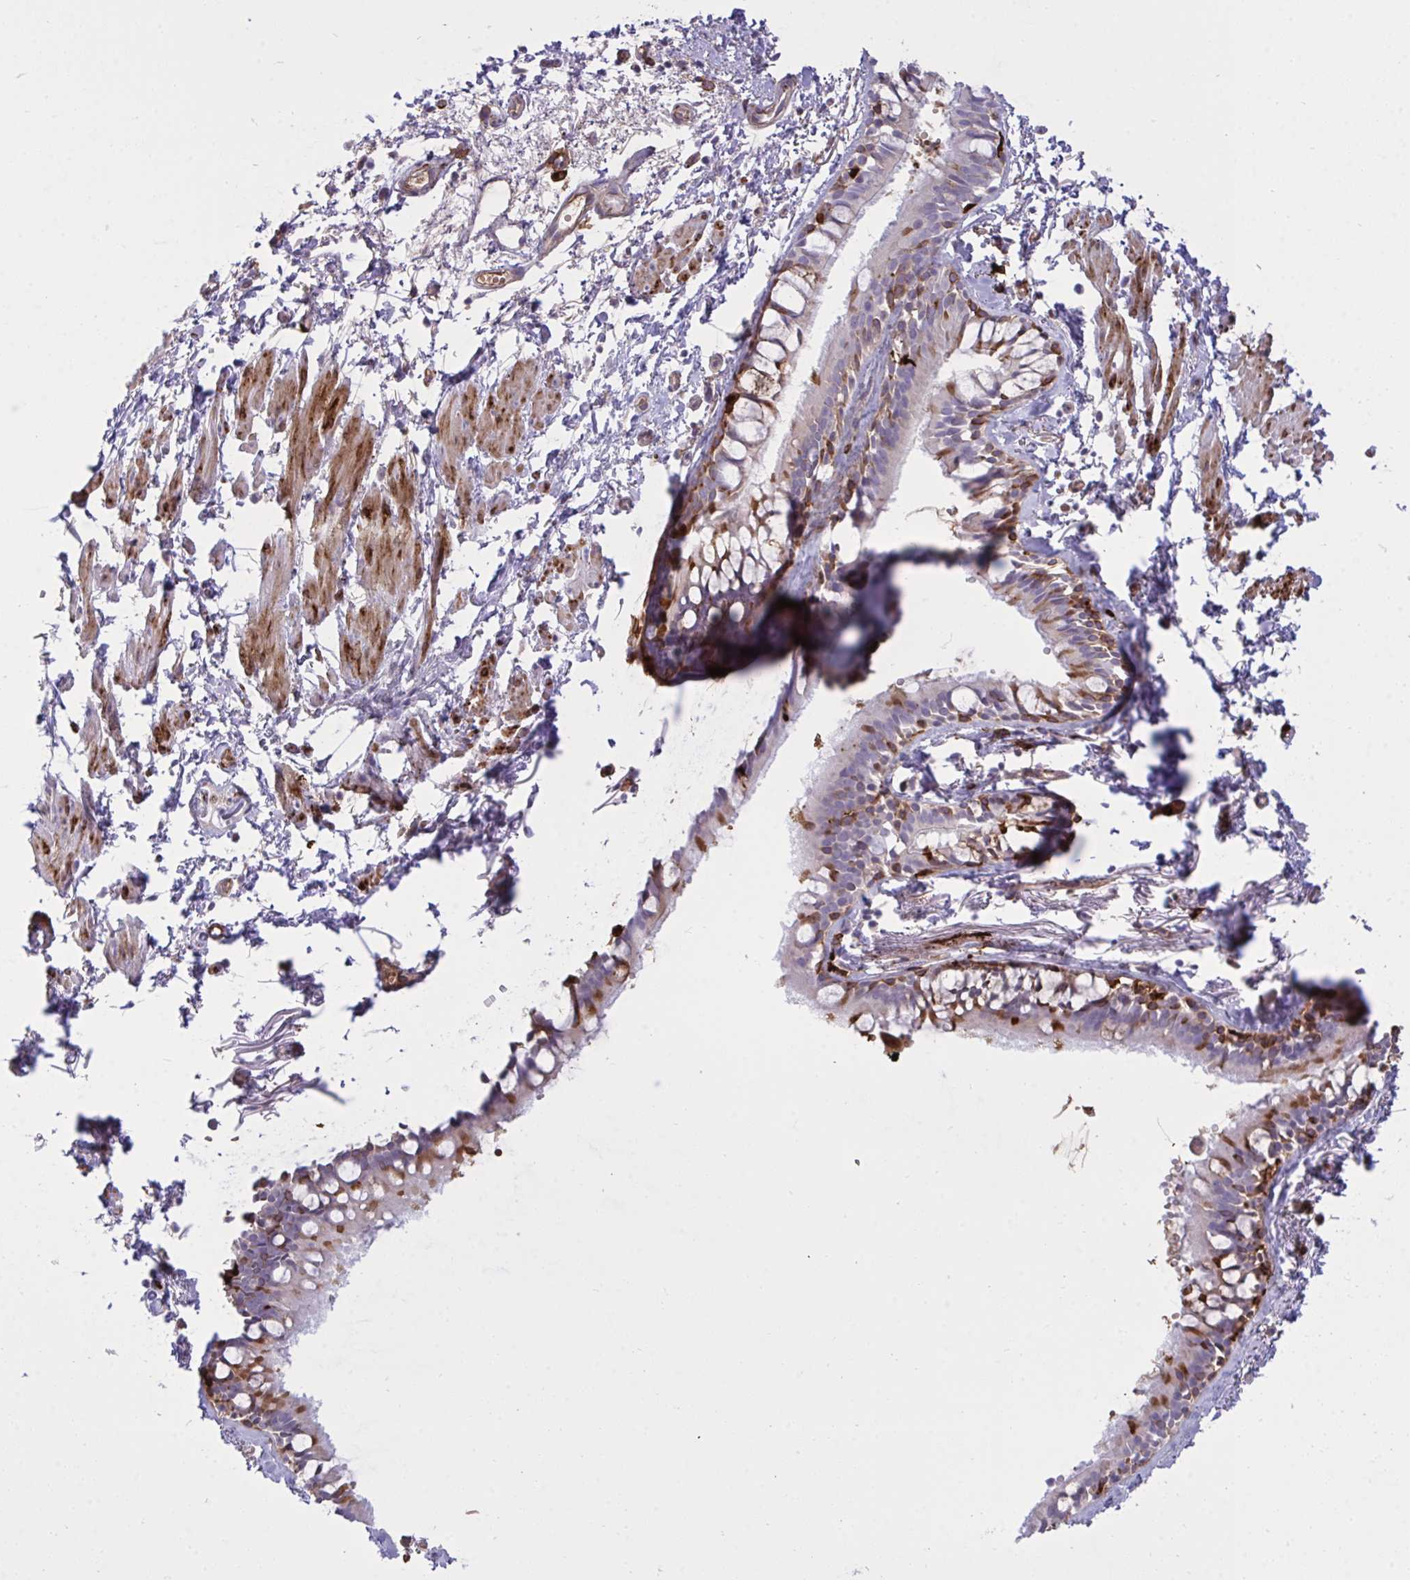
{"staining": {"intensity": "strong", "quantity": "<25%", "location": "cytoplasmic/membranous"}, "tissue": "bronchus", "cell_type": "Respiratory epithelial cells", "image_type": "normal", "snomed": [{"axis": "morphology", "description": "Normal tissue, NOS"}, {"axis": "topography", "description": "Cartilage tissue"}, {"axis": "topography", "description": "Bronchus"}, {"axis": "topography", "description": "Peripheral nerve tissue"}], "caption": "Respiratory epithelial cells show medium levels of strong cytoplasmic/membranous staining in approximately <25% of cells in benign bronchus. (DAB IHC with brightfield microscopy, high magnification).", "gene": "F2", "patient": {"sex": "female", "age": 59}}